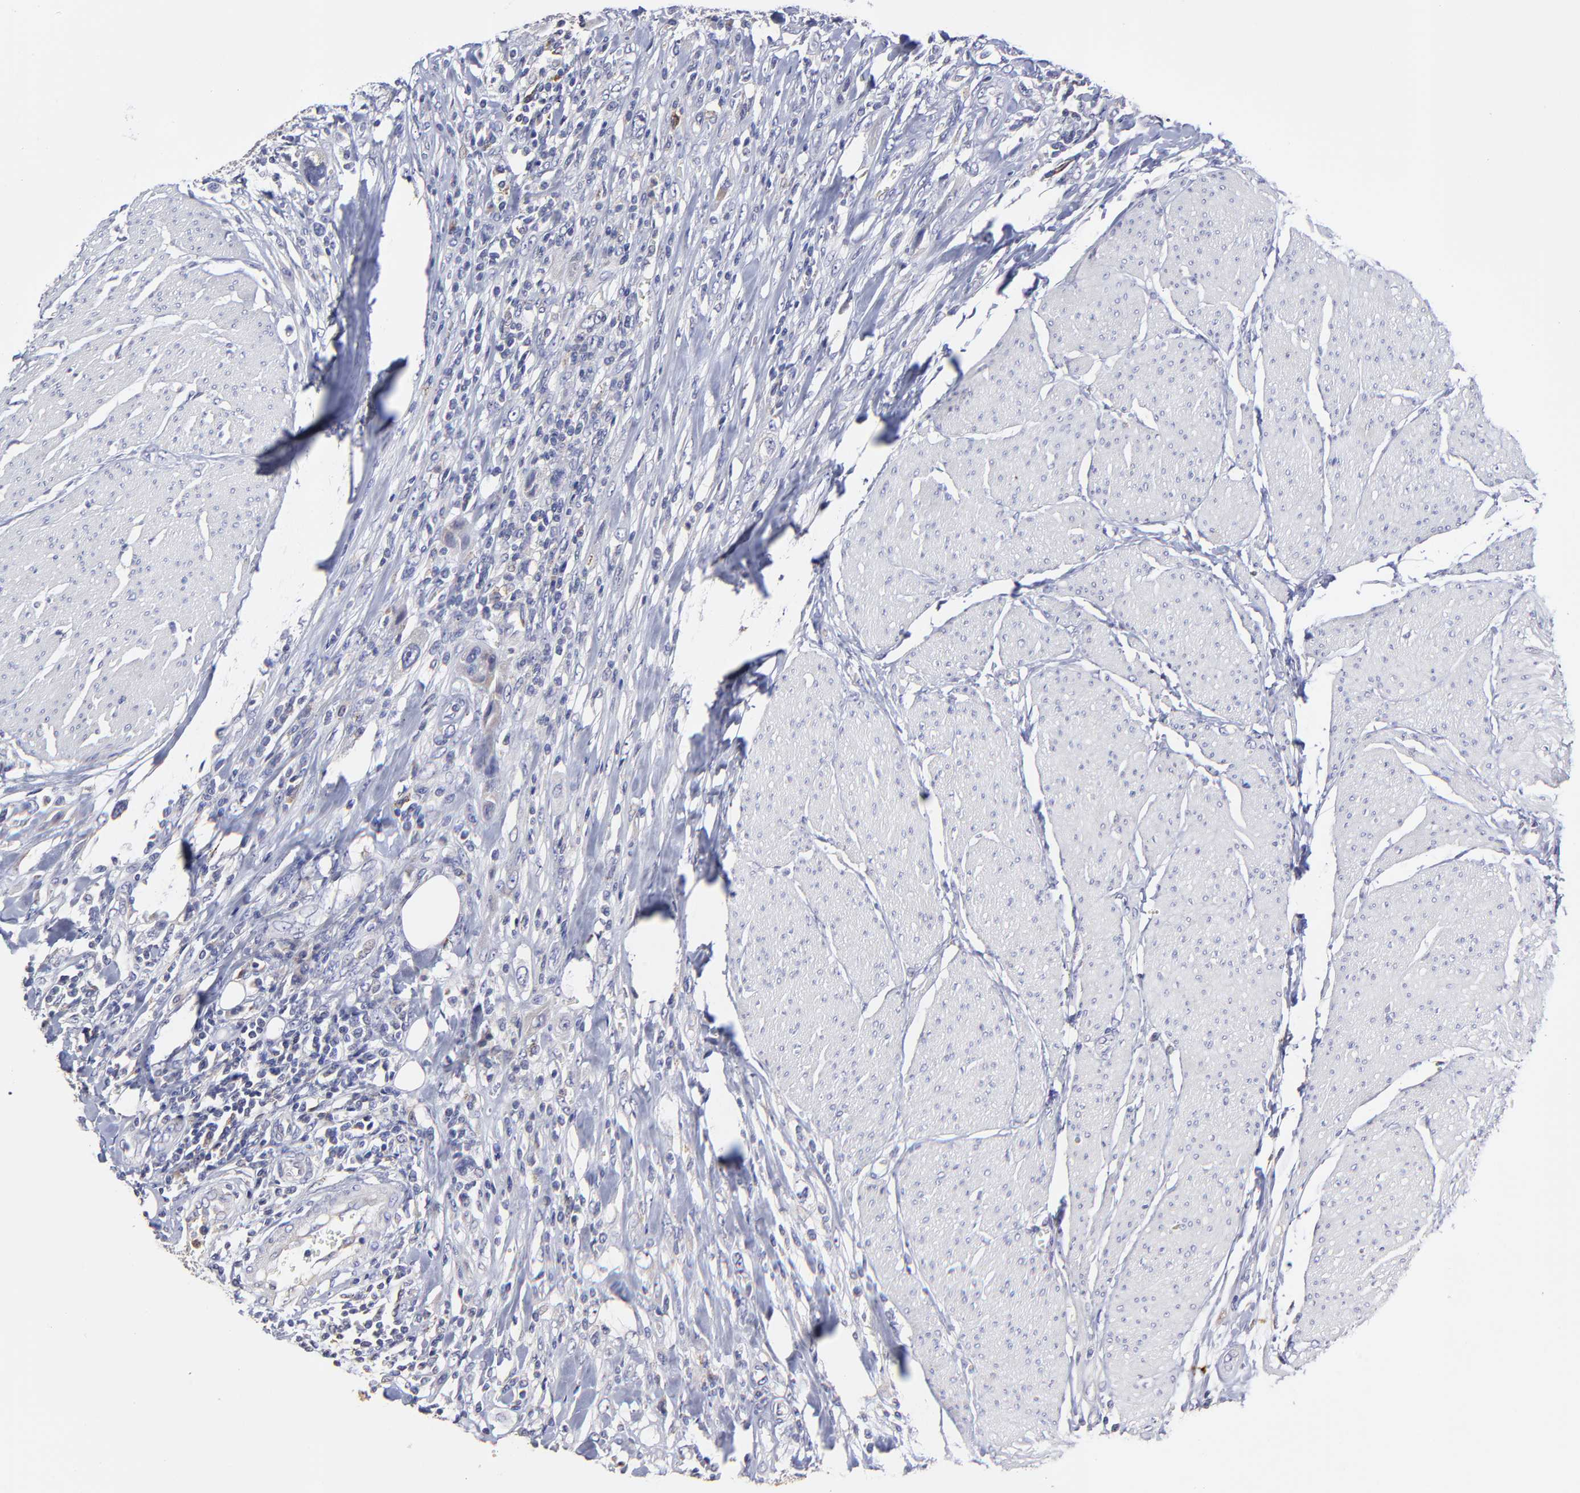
{"staining": {"intensity": "weak", "quantity": "25%-75%", "location": "cytoplasmic/membranous"}, "tissue": "urothelial cancer", "cell_type": "Tumor cells", "image_type": "cancer", "snomed": [{"axis": "morphology", "description": "Urothelial carcinoma, High grade"}, {"axis": "topography", "description": "Urinary bladder"}], "caption": "Urothelial carcinoma (high-grade) stained with a brown dye displays weak cytoplasmic/membranous positive expression in approximately 25%-75% of tumor cells.", "gene": "GCSAM", "patient": {"sex": "male", "age": 50}}